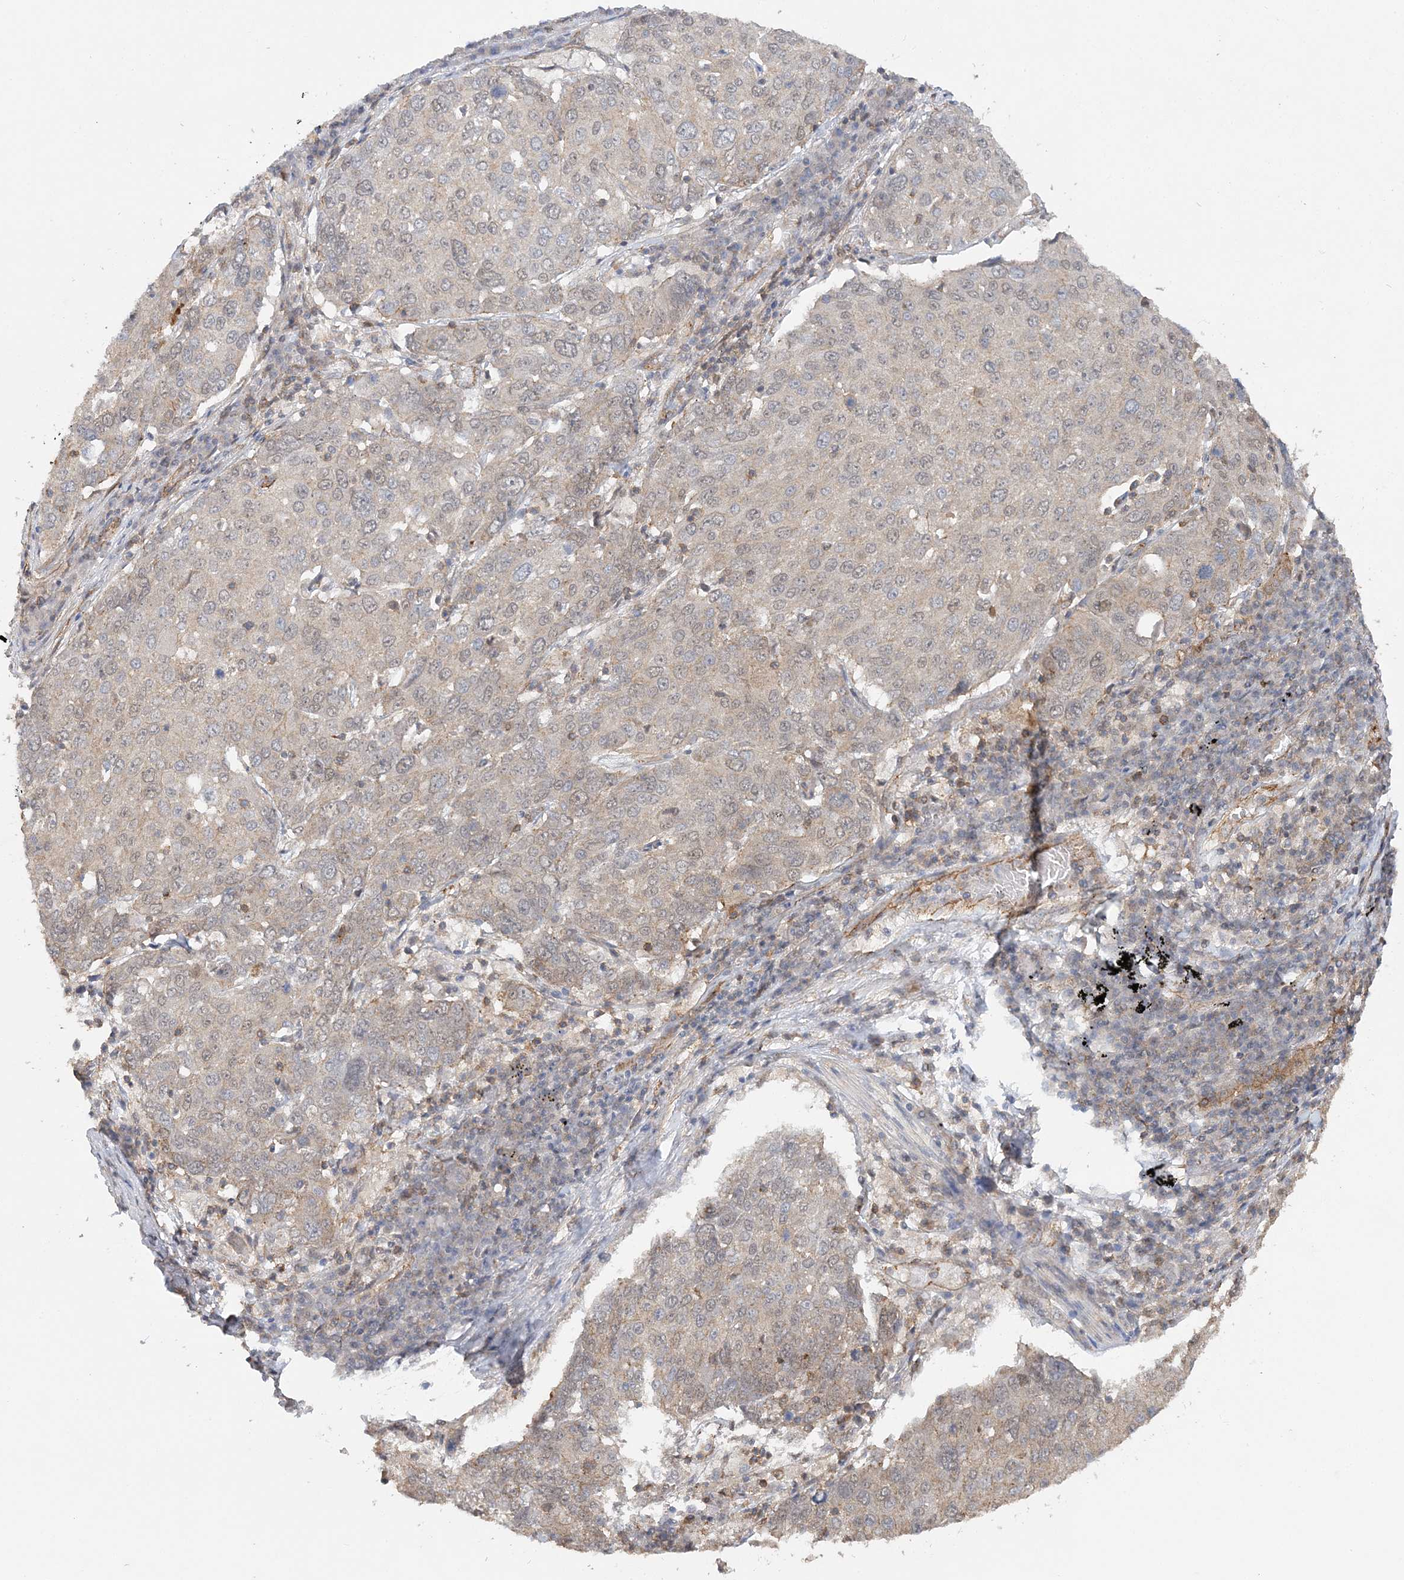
{"staining": {"intensity": "weak", "quantity": "<25%", "location": "cytoplasmic/membranous"}, "tissue": "lung cancer", "cell_type": "Tumor cells", "image_type": "cancer", "snomed": [{"axis": "morphology", "description": "Squamous cell carcinoma, NOS"}, {"axis": "topography", "description": "Lung"}], "caption": "Lung cancer was stained to show a protein in brown. There is no significant staining in tumor cells. (DAB IHC with hematoxylin counter stain).", "gene": "MAT2B", "patient": {"sex": "male", "age": 65}}